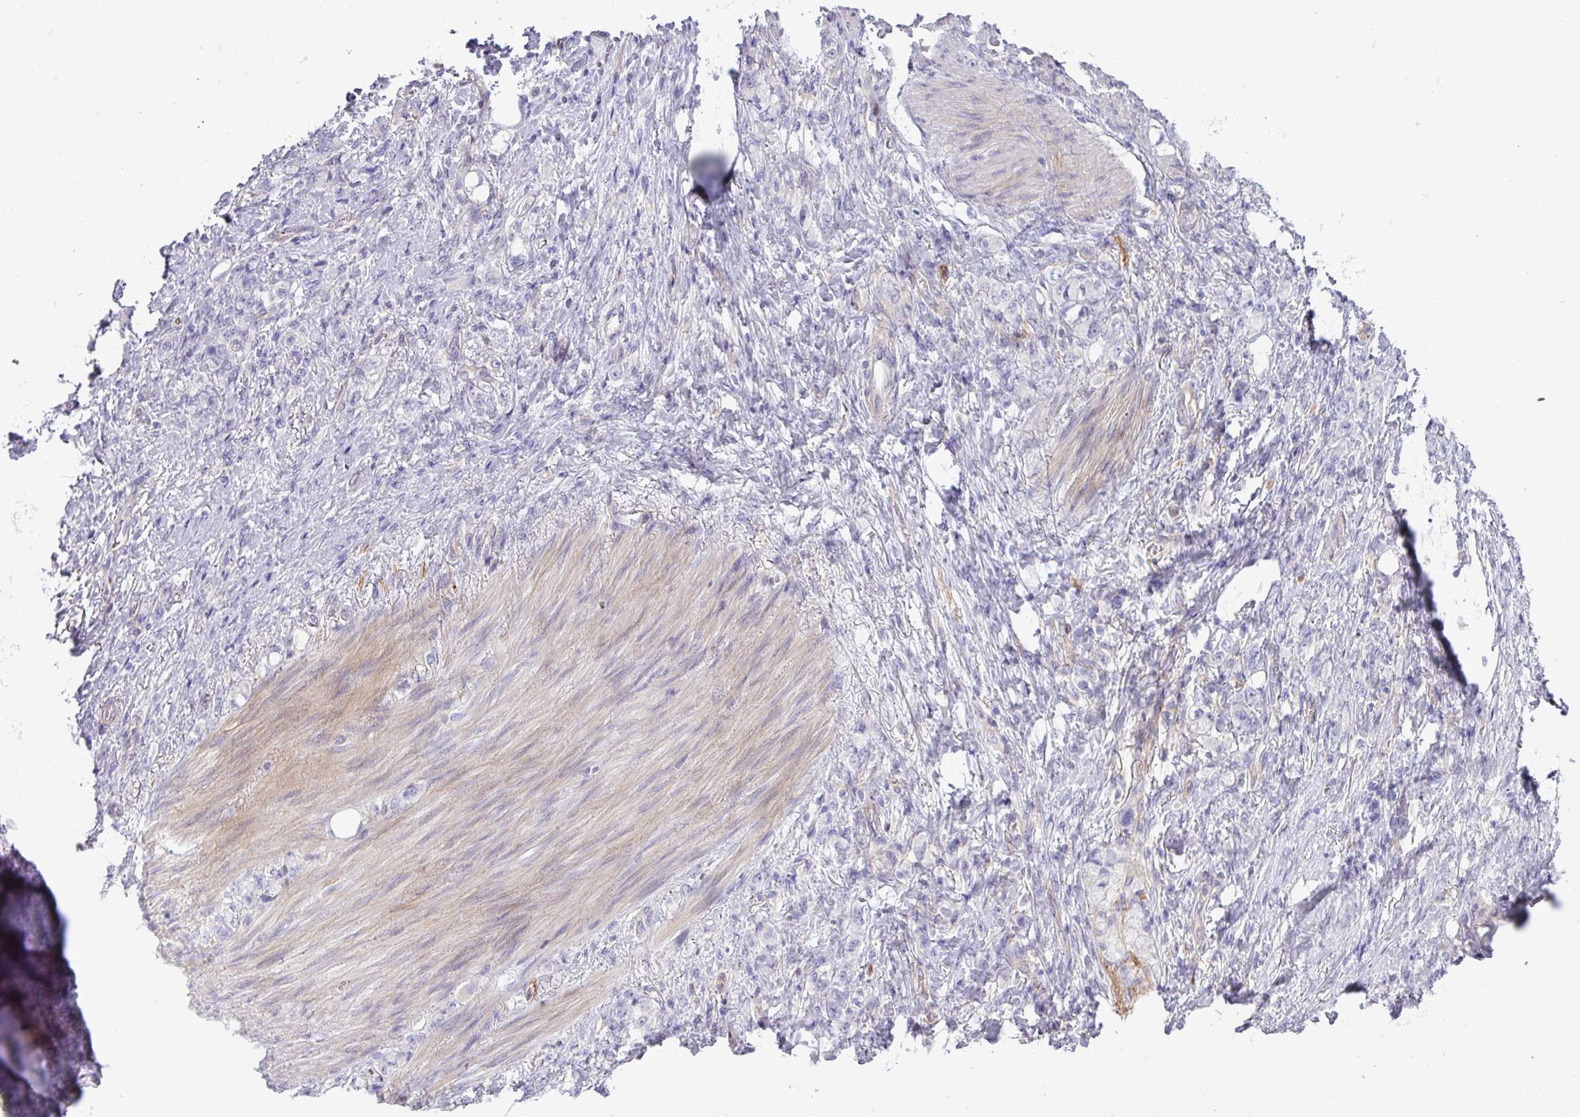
{"staining": {"intensity": "negative", "quantity": "none", "location": "none"}, "tissue": "stomach cancer", "cell_type": "Tumor cells", "image_type": "cancer", "snomed": [{"axis": "morphology", "description": "Normal tissue, NOS"}, {"axis": "morphology", "description": "Adenocarcinoma, NOS"}, {"axis": "topography", "description": "Stomach"}], "caption": "DAB immunohistochemical staining of stomach cancer (adenocarcinoma) reveals no significant expression in tumor cells.", "gene": "KIRREL3", "patient": {"sex": "female", "age": 79}}